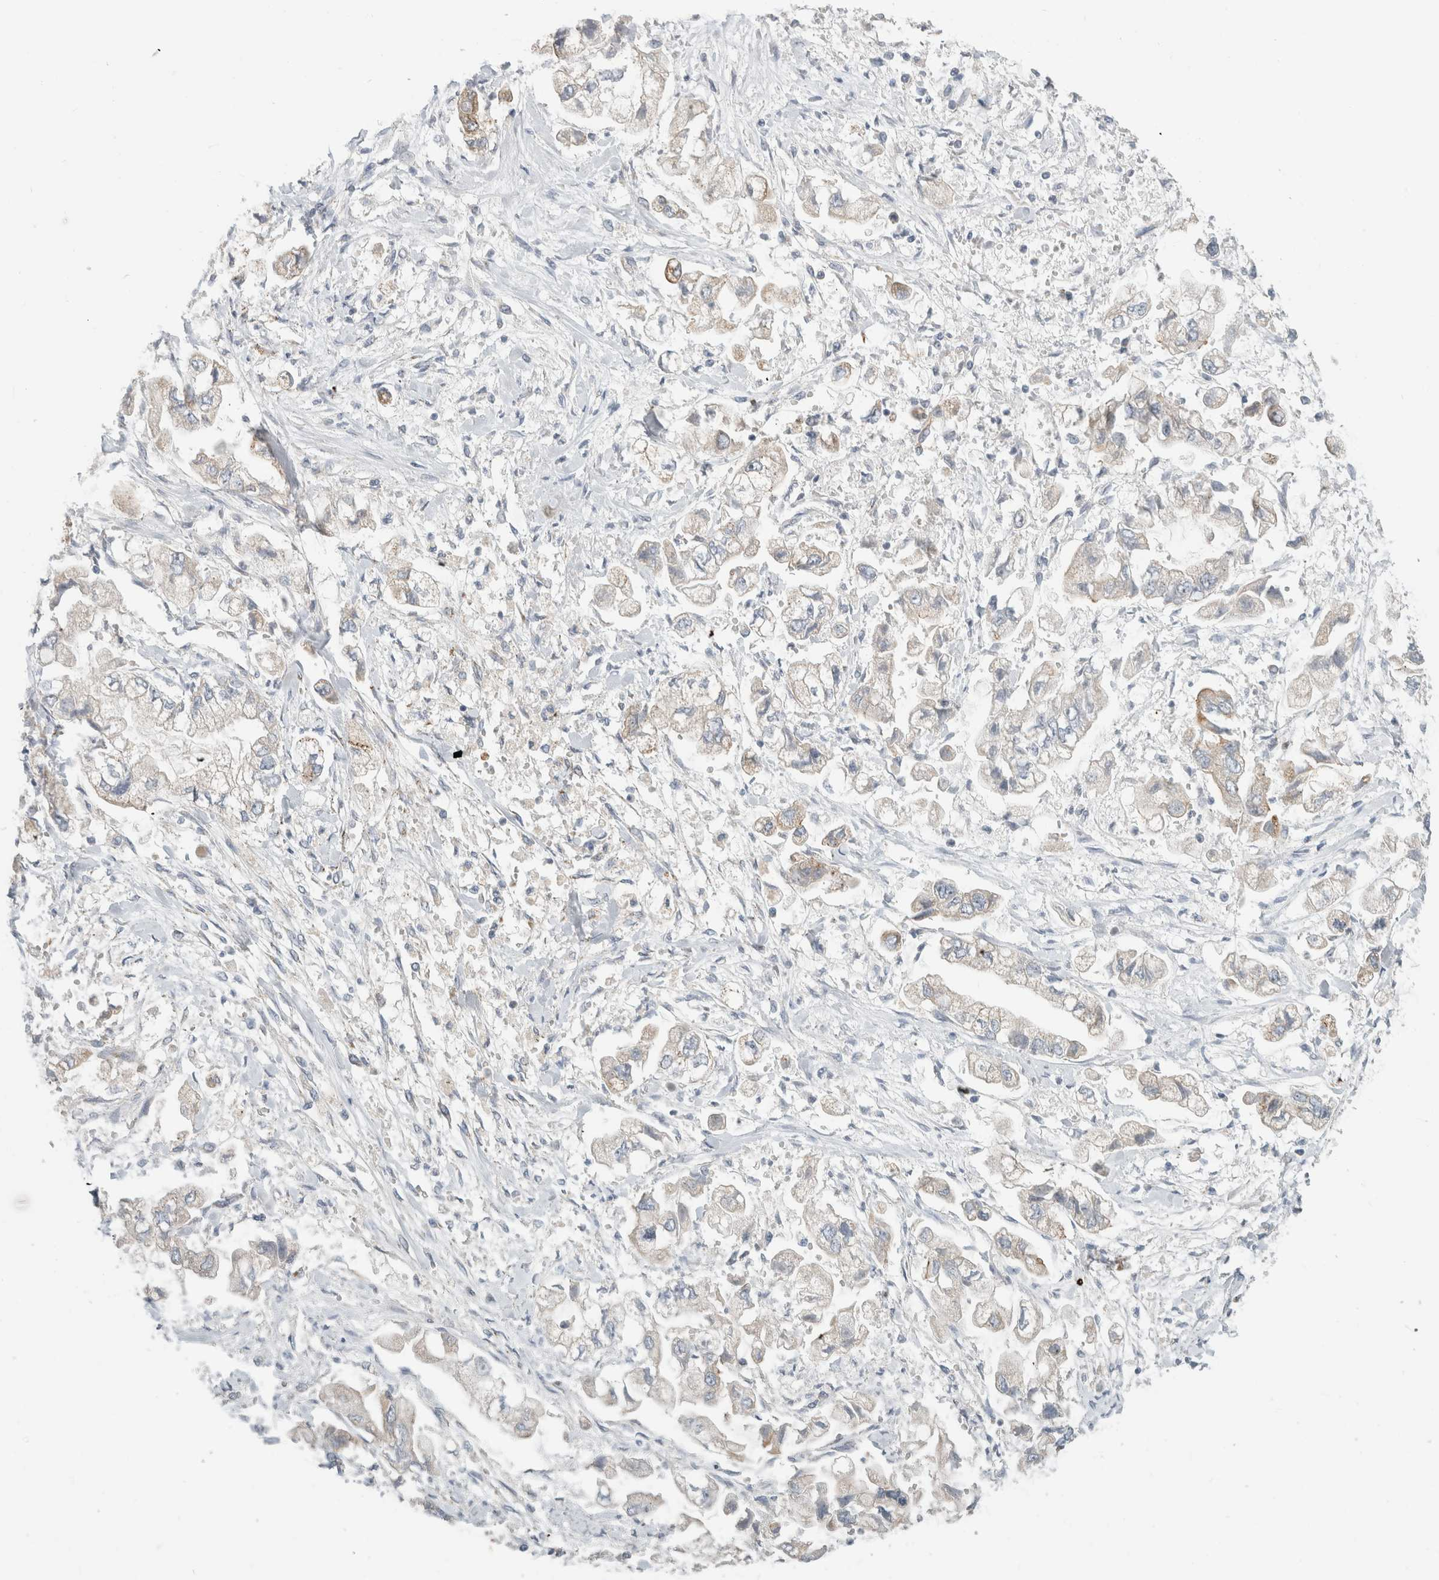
{"staining": {"intensity": "negative", "quantity": "none", "location": "none"}, "tissue": "stomach cancer", "cell_type": "Tumor cells", "image_type": "cancer", "snomed": [{"axis": "morphology", "description": "Normal tissue, NOS"}, {"axis": "morphology", "description": "Adenocarcinoma, NOS"}, {"axis": "topography", "description": "Stomach"}], "caption": "The image reveals no staining of tumor cells in stomach cancer. Nuclei are stained in blue.", "gene": "KPNA5", "patient": {"sex": "male", "age": 62}}